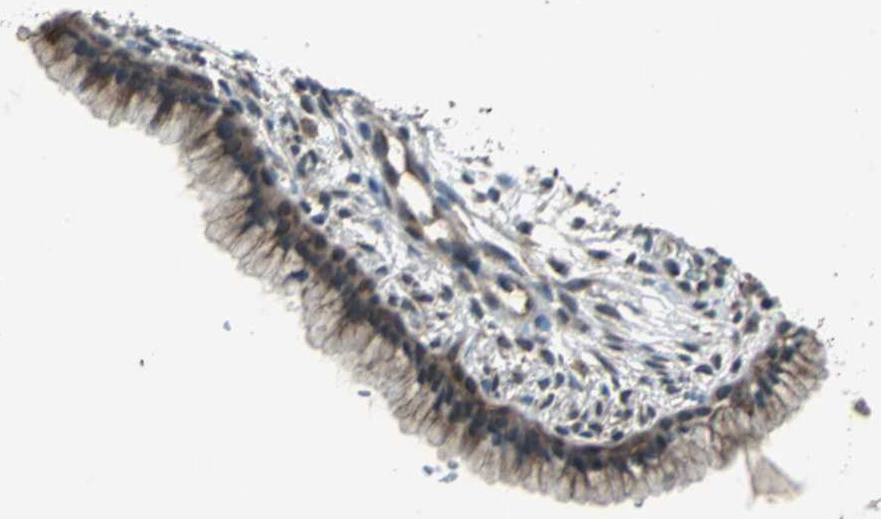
{"staining": {"intensity": "moderate", "quantity": ">75%", "location": "cytoplasmic/membranous"}, "tissue": "cervix", "cell_type": "Glandular cells", "image_type": "normal", "snomed": [{"axis": "morphology", "description": "Normal tissue, NOS"}, {"axis": "topography", "description": "Cervix"}], "caption": "Protein staining by immunohistochemistry (IHC) displays moderate cytoplasmic/membranous expression in about >75% of glandular cells in unremarkable cervix.", "gene": "NFKBIE", "patient": {"sex": "female", "age": 39}}